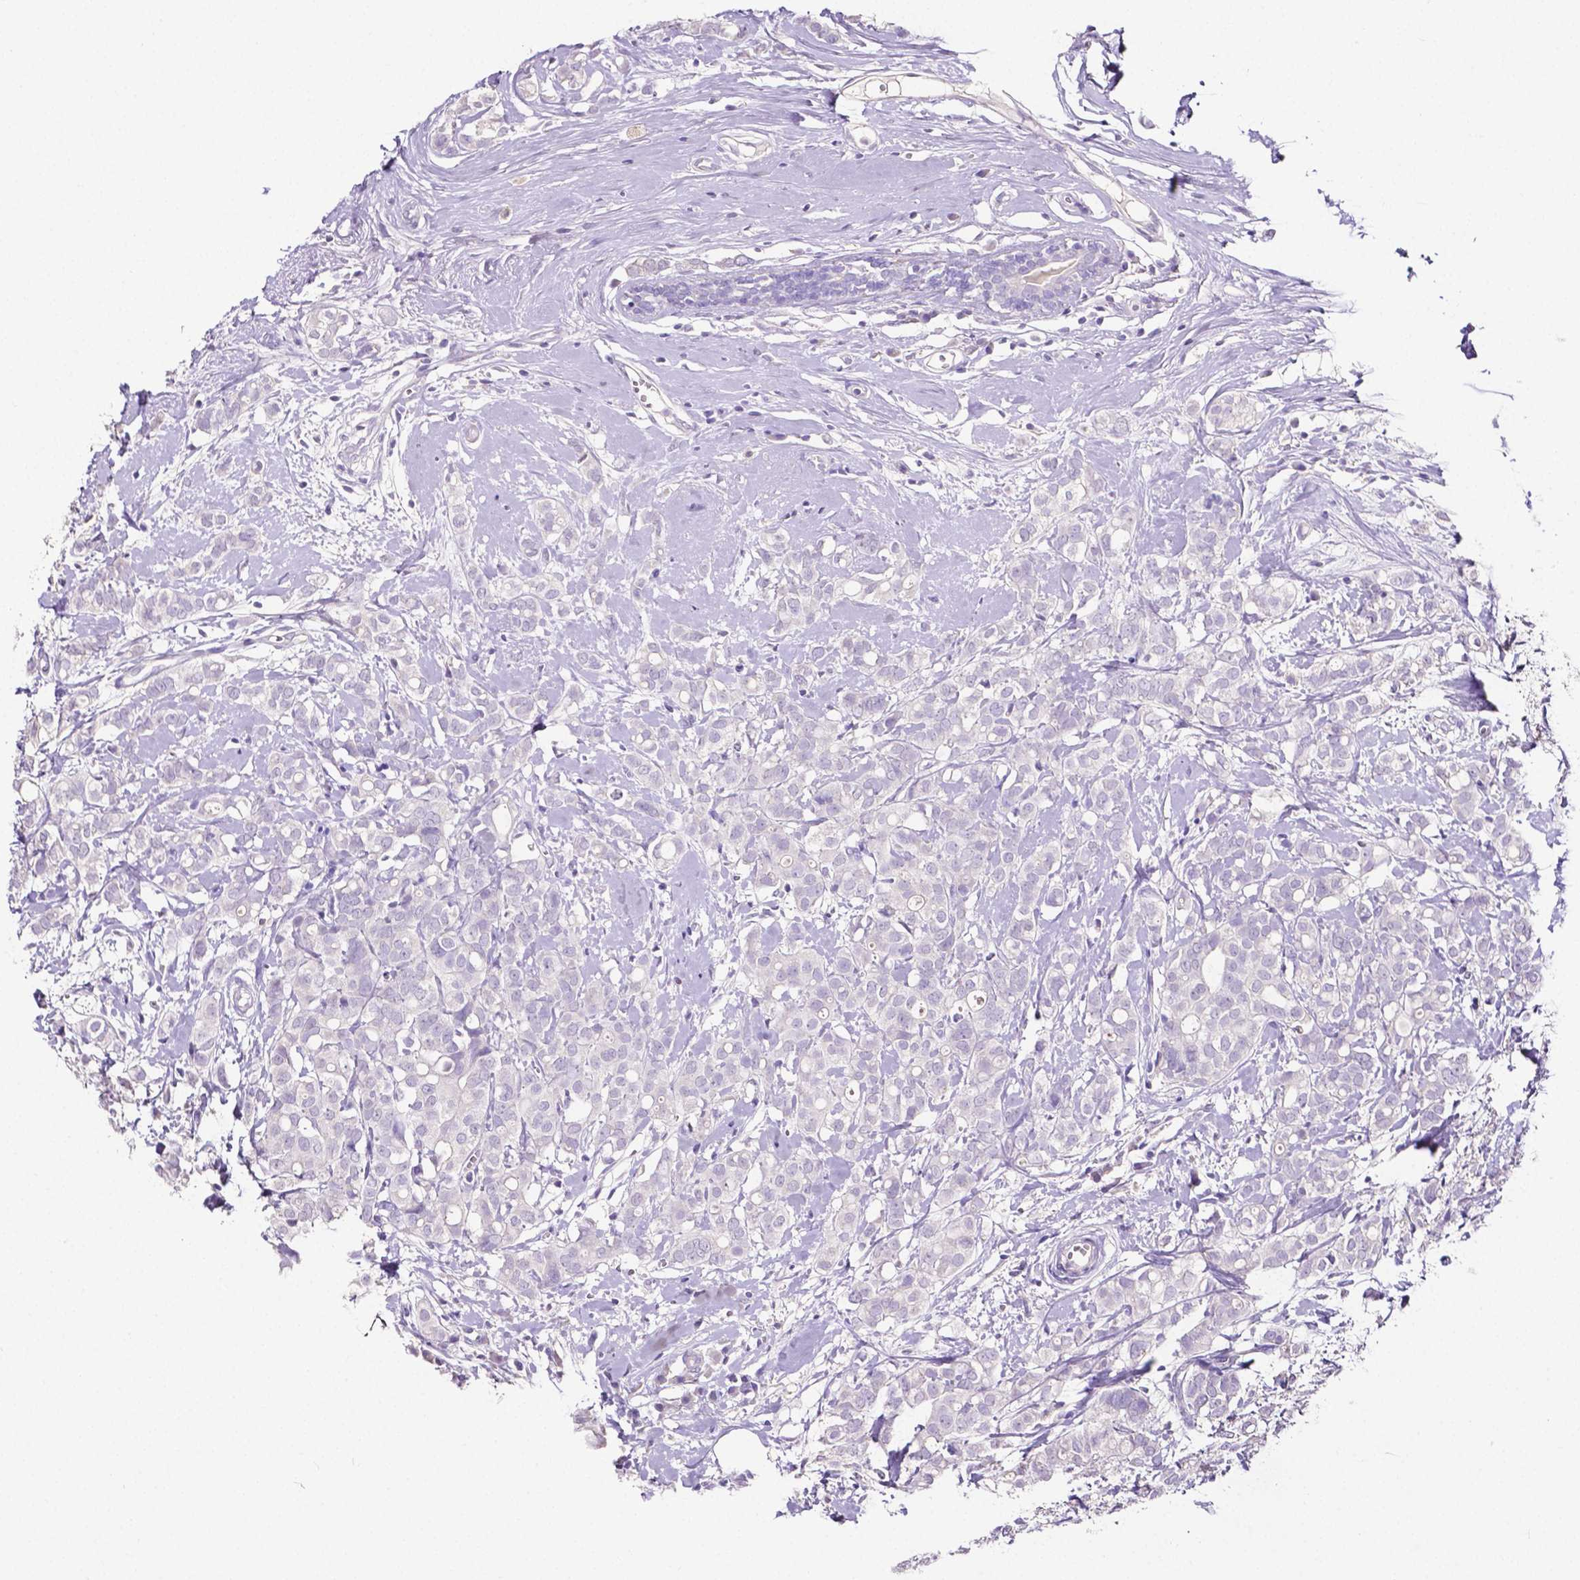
{"staining": {"intensity": "negative", "quantity": "none", "location": "none"}, "tissue": "breast cancer", "cell_type": "Tumor cells", "image_type": "cancer", "snomed": [{"axis": "morphology", "description": "Duct carcinoma"}, {"axis": "topography", "description": "Breast"}], "caption": "DAB immunohistochemical staining of human breast cancer shows no significant positivity in tumor cells. The staining is performed using DAB (3,3'-diaminobenzidine) brown chromogen with nuclei counter-stained in using hematoxylin.", "gene": "SLC22A2", "patient": {"sex": "female", "age": 40}}